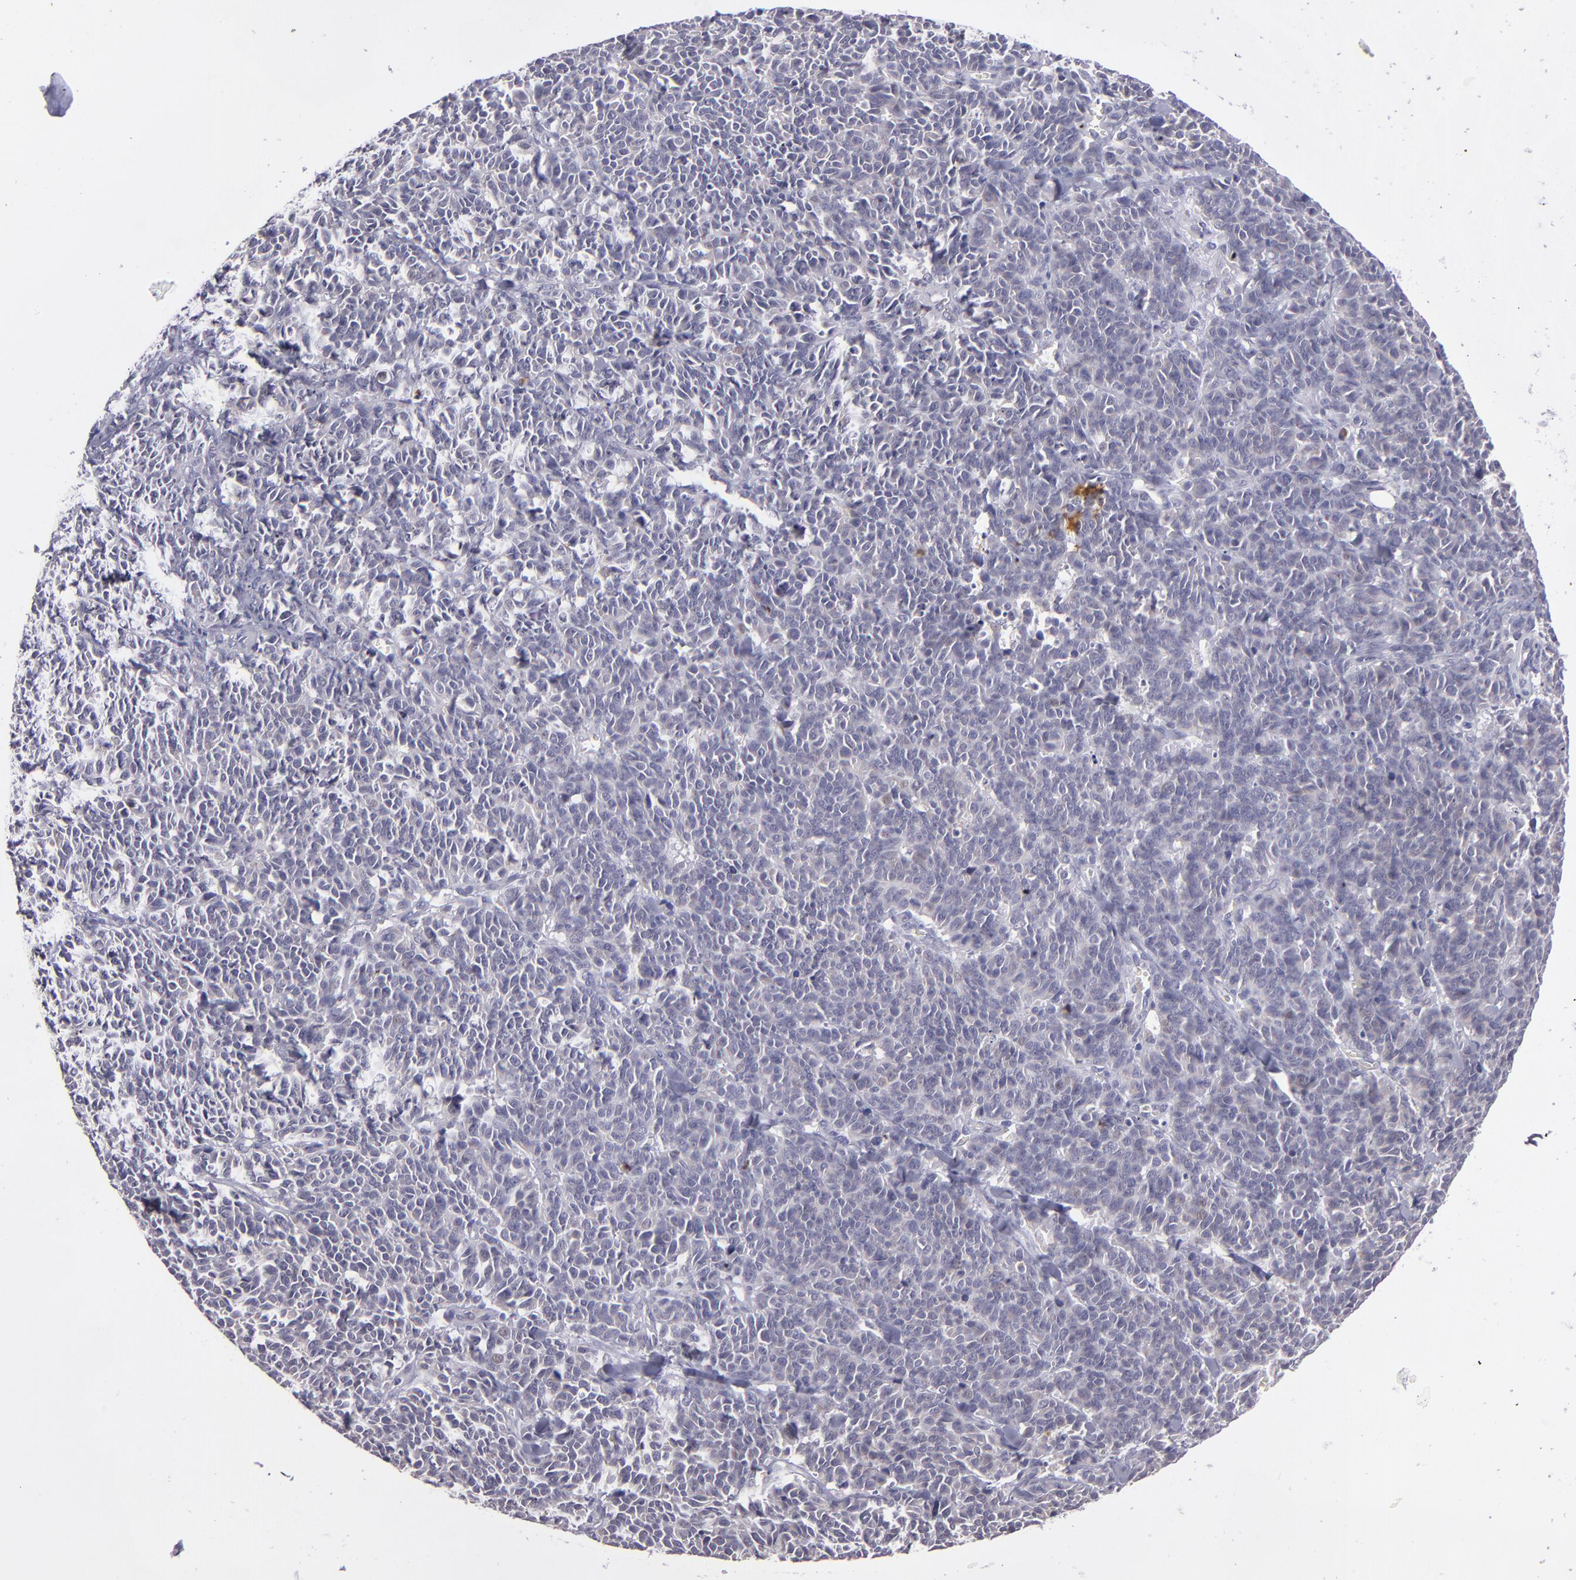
{"staining": {"intensity": "negative", "quantity": "none", "location": "none"}, "tissue": "lung cancer", "cell_type": "Tumor cells", "image_type": "cancer", "snomed": [{"axis": "morphology", "description": "Neoplasm, malignant, NOS"}, {"axis": "topography", "description": "Lung"}], "caption": "An IHC photomicrograph of lung neoplasm (malignant) is shown. There is no staining in tumor cells of lung neoplasm (malignant).", "gene": "TRAF3", "patient": {"sex": "female", "age": 58}}